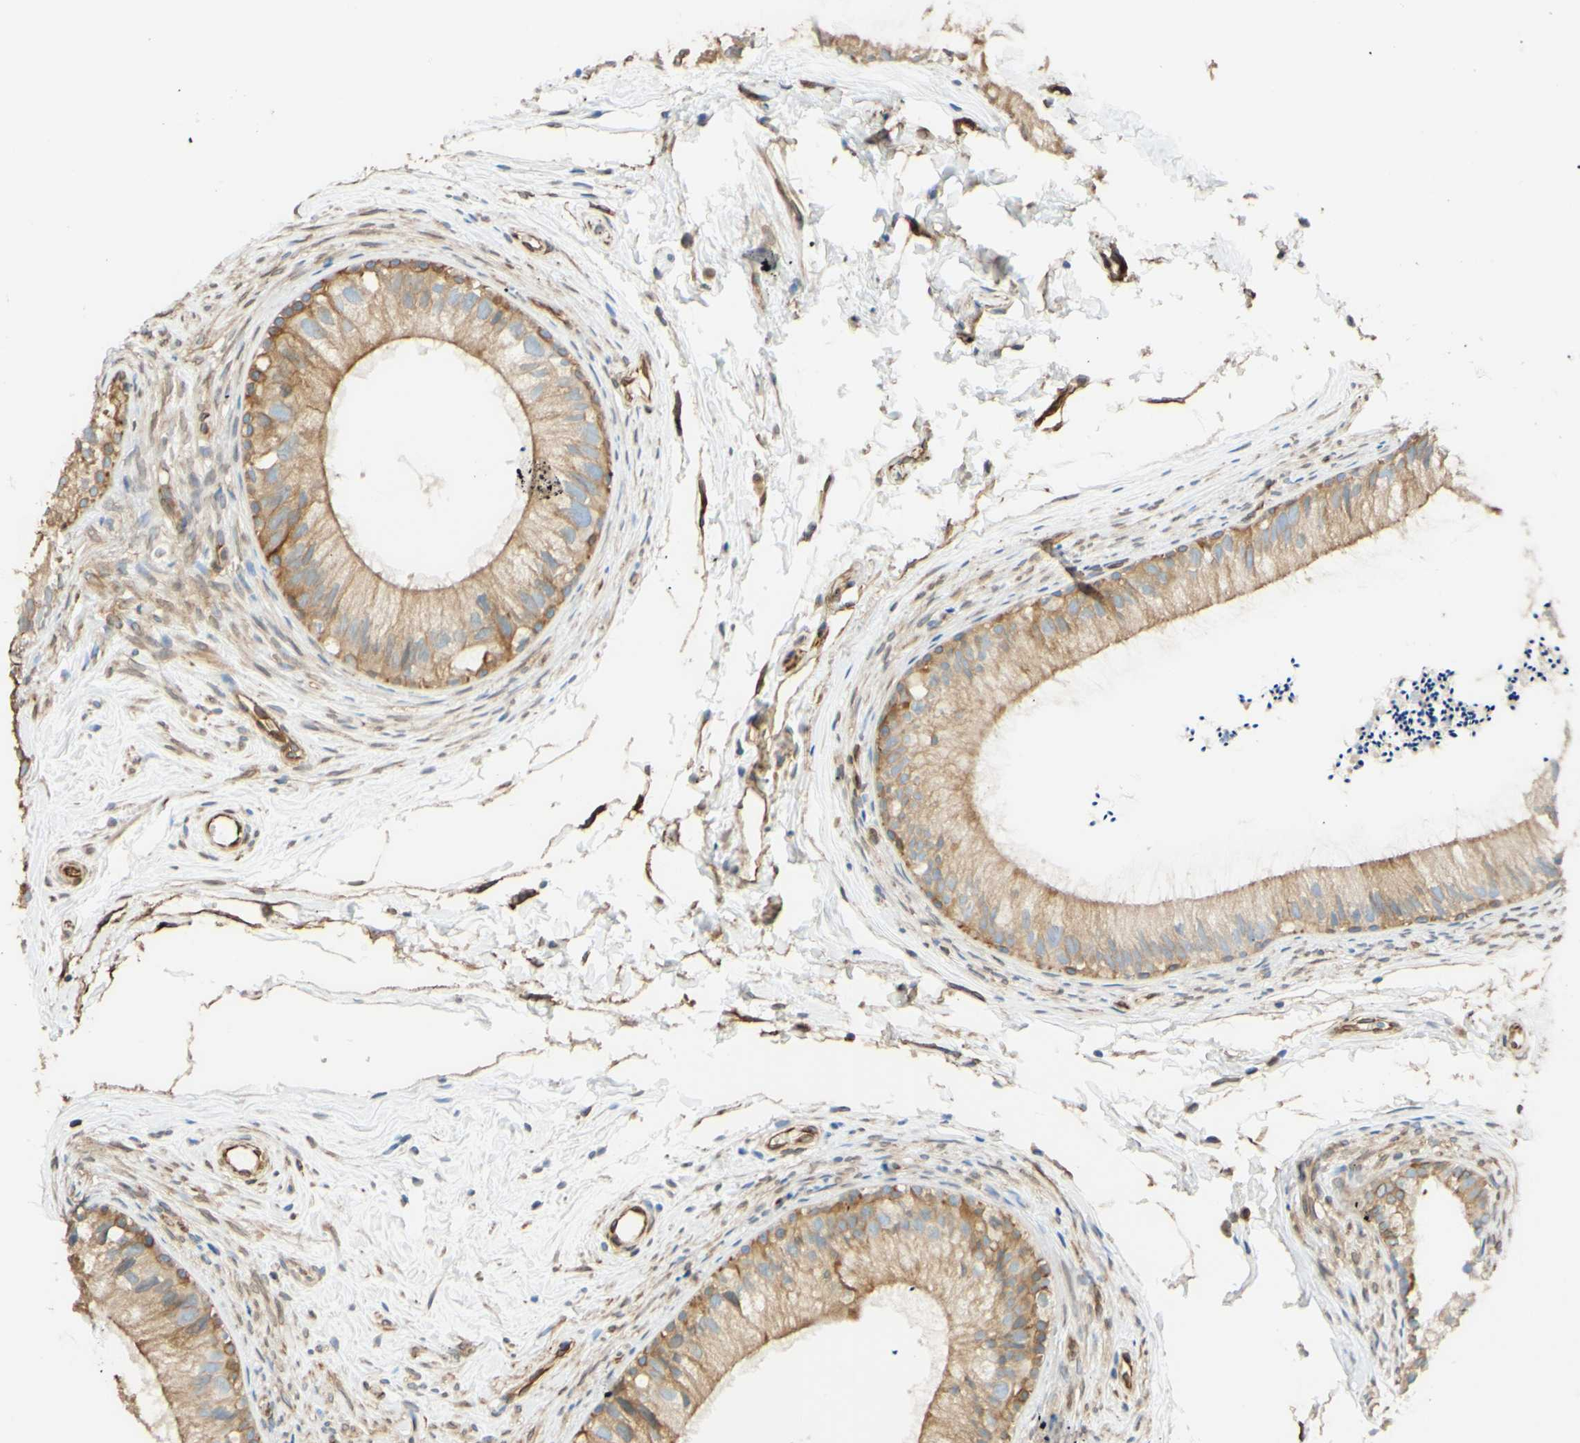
{"staining": {"intensity": "weak", "quantity": "25%-75%", "location": "cytoplasmic/membranous"}, "tissue": "epididymis", "cell_type": "Glandular cells", "image_type": "normal", "snomed": [{"axis": "morphology", "description": "Normal tissue, NOS"}, {"axis": "topography", "description": "Epididymis"}], "caption": "Immunohistochemistry (DAB (3,3'-diaminobenzidine)) staining of unremarkable epididymis exhibits weak cytoplasmic/membranous protein staining in approximately 25%-75% of glandular cells.", "gene": "ENDOD1", "patient": {"sex": "male", "age": 56}}